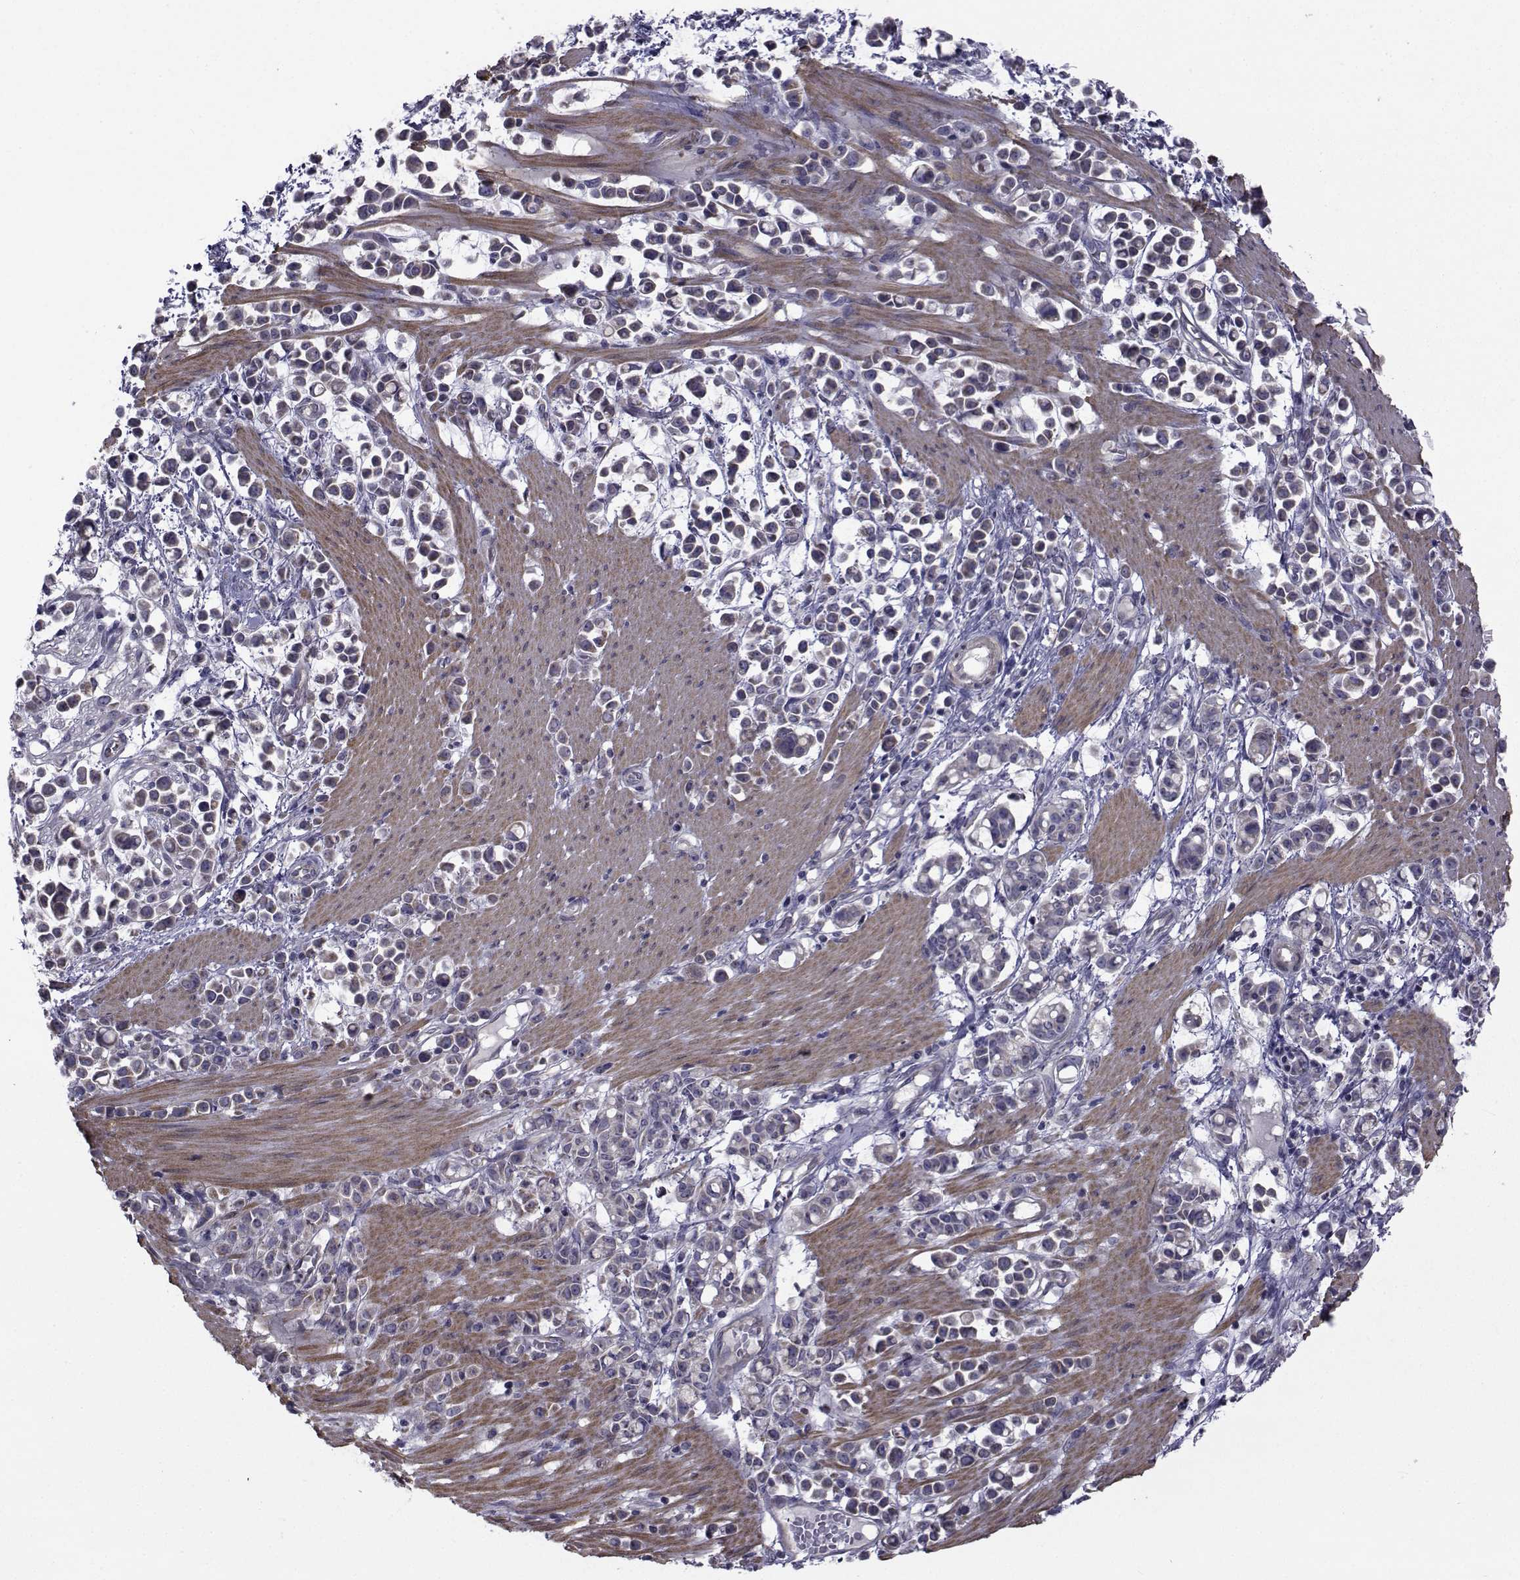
{"staining": {"intensity": "weak", "quantity": "<25%", "location": "cytoplasmic/membranous"}, "tissue": "stomach cancer", "cell_type": "Tumor cells", "image_type": "cancer", "snomed": [{"axis": "morphology", "description": "Adenocarcinoma, NOS"}, {"axis": "topography", "description": "Stomach"}], "caption": "There is no significant positivity in tumor cells of adenocarcinoma (stomach). Nuclei are stained in blue.", "gene": "CFAP74", "patient": {"sex": "male", "age": 82}}